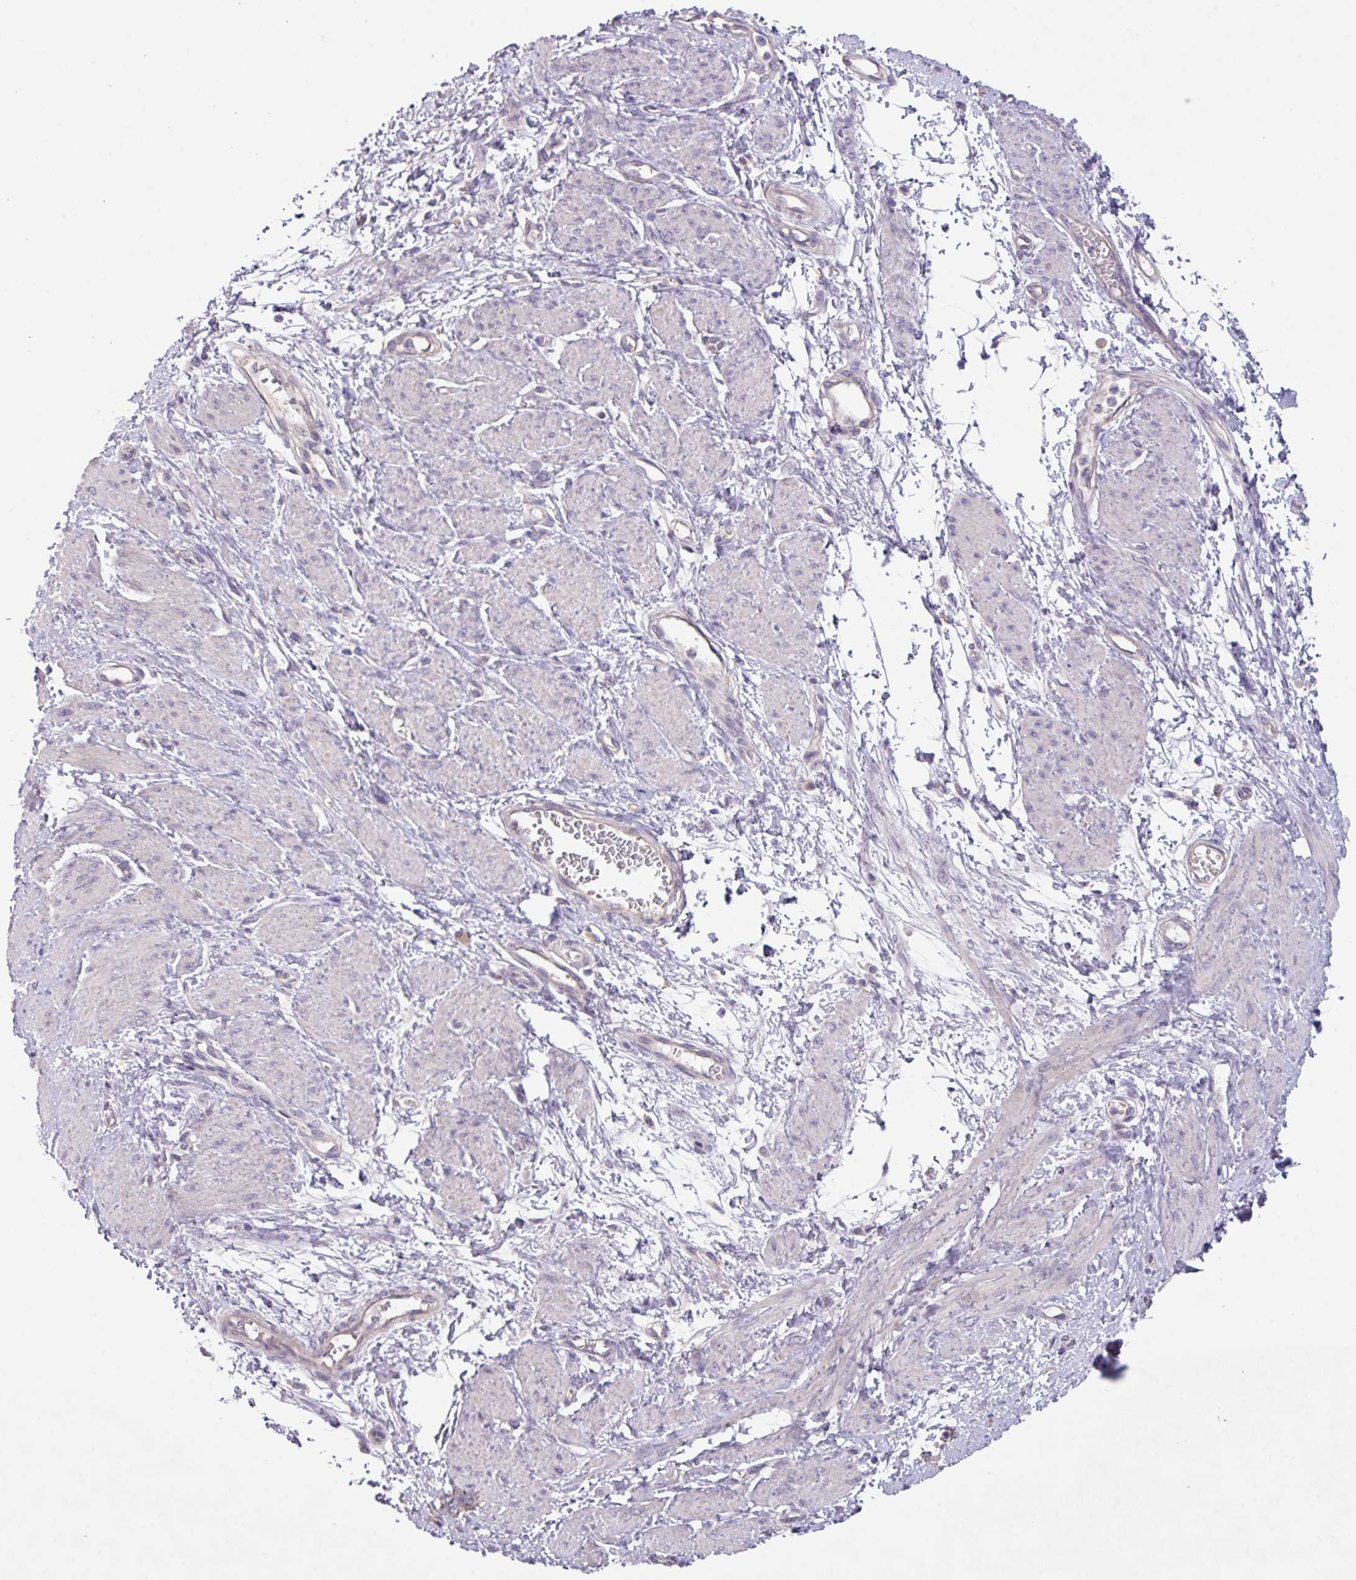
{"staining": {"intensity": "negative", "quantity": "none", "location": "none"}, "tissue": "smooth muscle", "cell_type": "Smooth muscle cells", "image_type": "normal", "snomed": [{"axis": "morphology", "description": "Normal tissue, NOS"}, {"axis": "topography", "description": "Smooth muscle"}, {"axis": "topography", "description": "Uterus"}], "caption": "Micrograph shows no protein staining in smooth muscle cells of normal smooth muscle. The staining was performed using DAB to visualize the protein expression in brown, while the nuclei were stained in blue with hematoxylin (Magnification: 20x).", "gene": "PRADC1", "patient": {"sex": "female", "age": 39}}